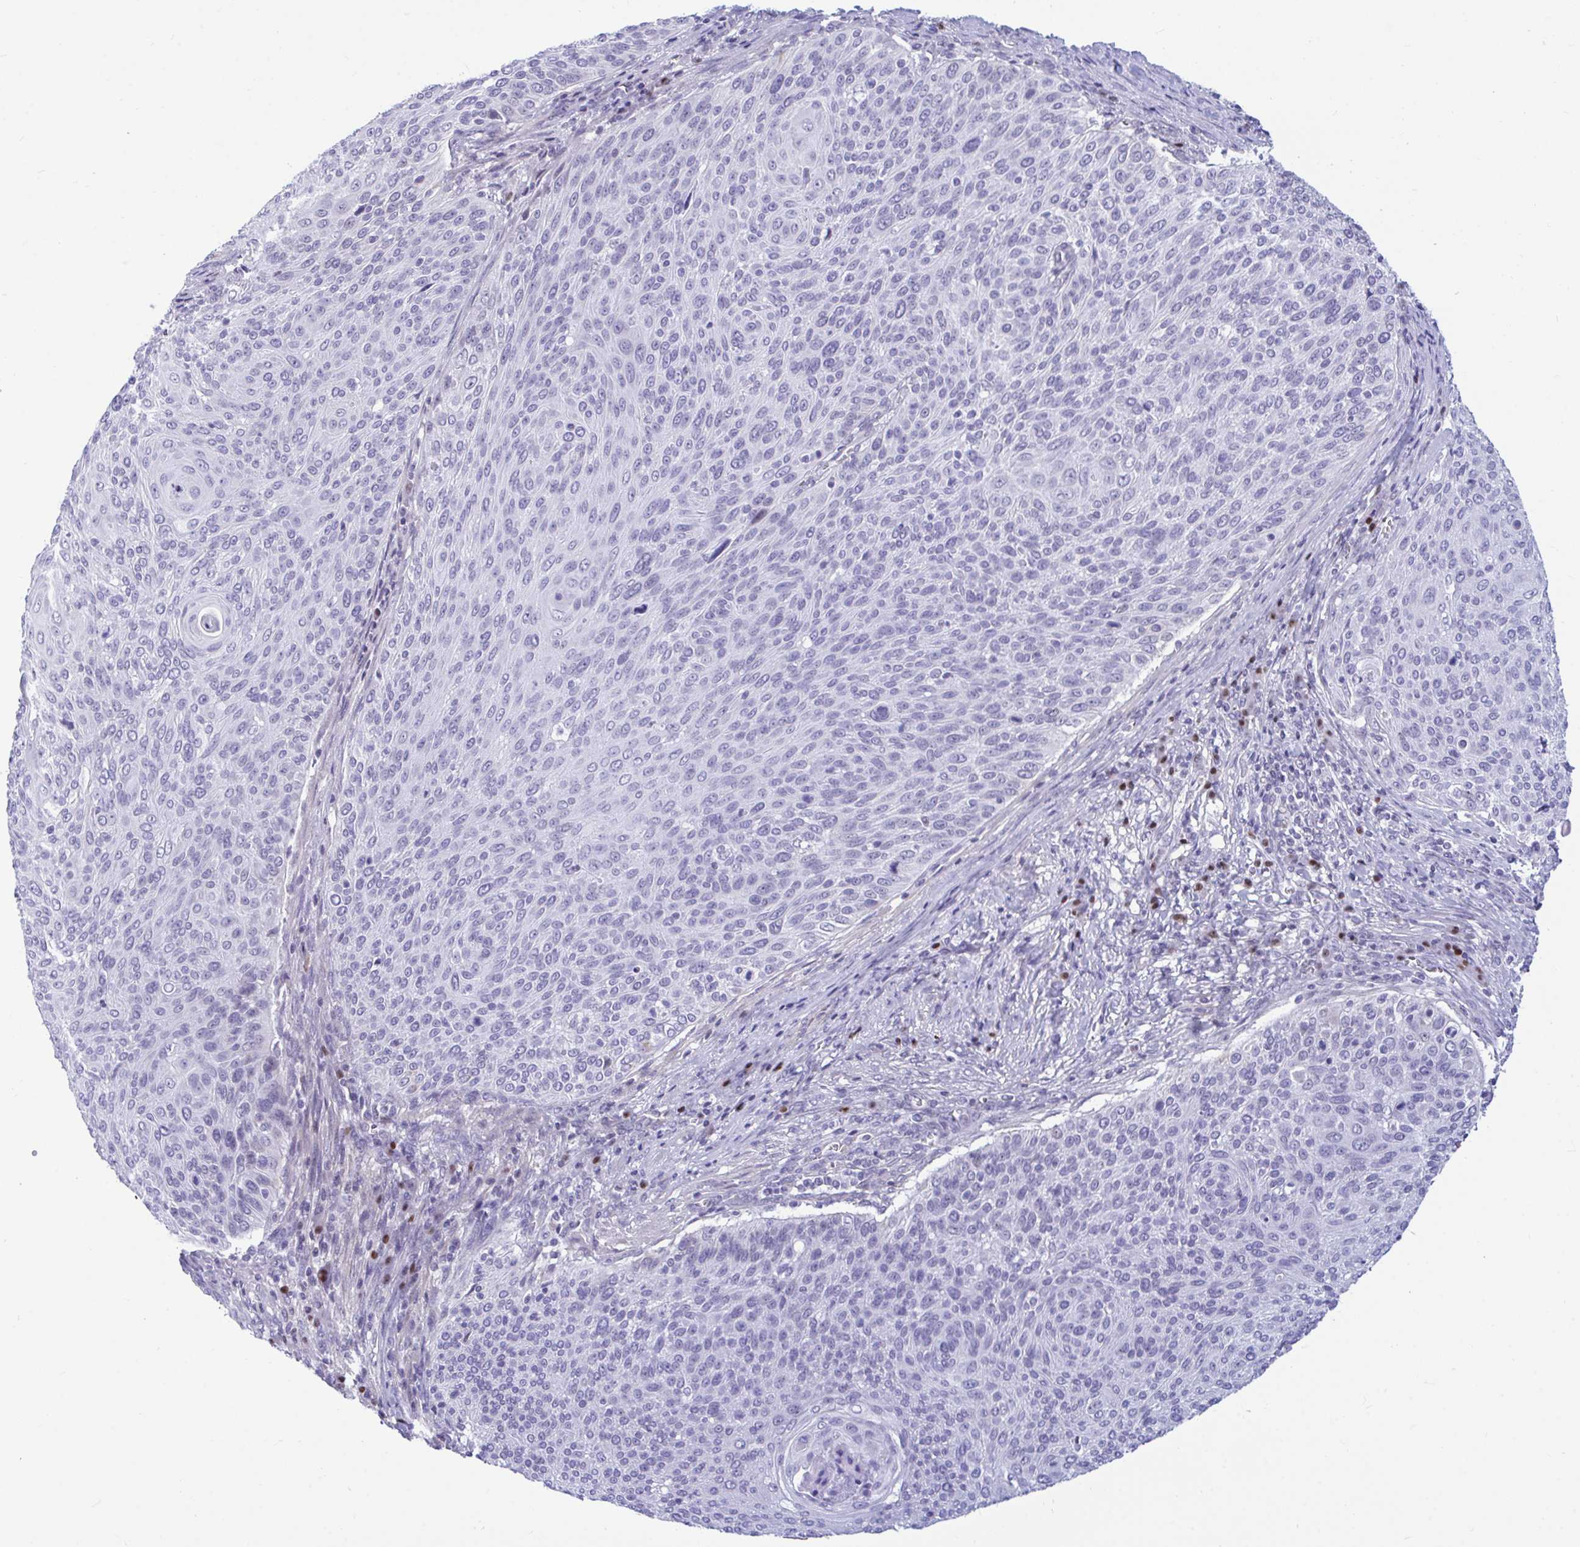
{"staining": {"intensity": "negative", "quantity": "none", "location": "none"}, "tissue": "cervical cancer", "cell_type": "Tumor cells", "image_type": "cancer", "snomed": [{"axis": "morphology", "description": "Squamous cell carcinoma, NOS"}, {"axis": "topography", "description": "Cervix"}], "caption": "Micrograph shows no significant protein expression in tumor cells of squamous cell carcinoma (cervical). (DAB immunohistochemistry, high magnification).", "gene": "SLC25A51", "patient": {"sex": "female", "age": 31}}